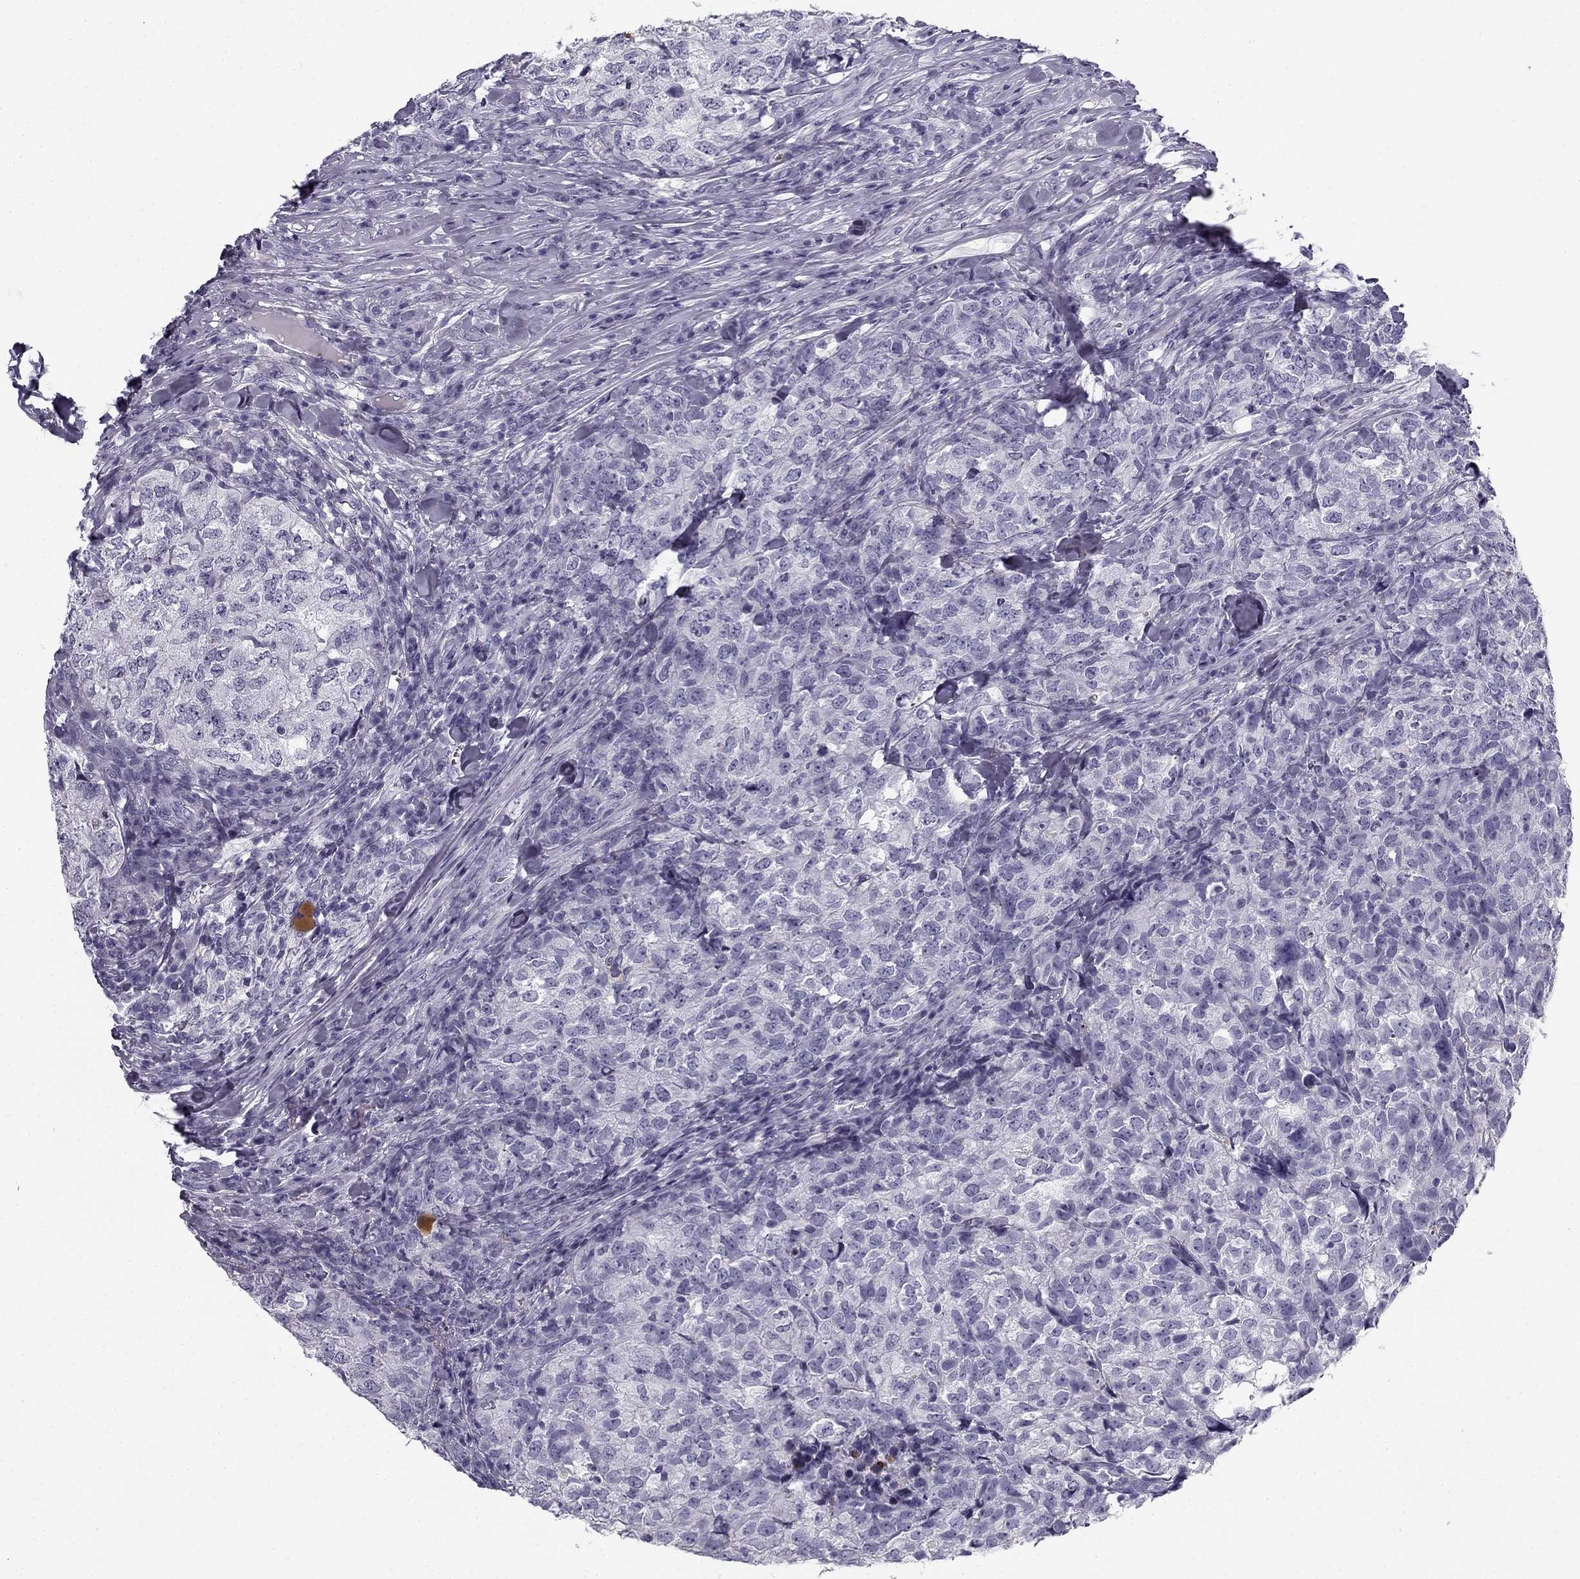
{"staining": {"intensity": "negative", "quantity": "none", "location": "none"}, "tissue": "breast cancer", "cell_type": "Tumor cells", "image_type": "cancer", "snomed": [{"axis": "morphology", "description": "Duct carcinoma"}, {"axis": "topography", "description": "Breast"}], "caption": "DAB (3,3'-diaminobenzidine) immunohistochemical staining of human intraductal carcinoma (breast) displays no significant expression in tumor cells.", "gene": "MC5R", "patient": {"sex": "female", "age": 30}}